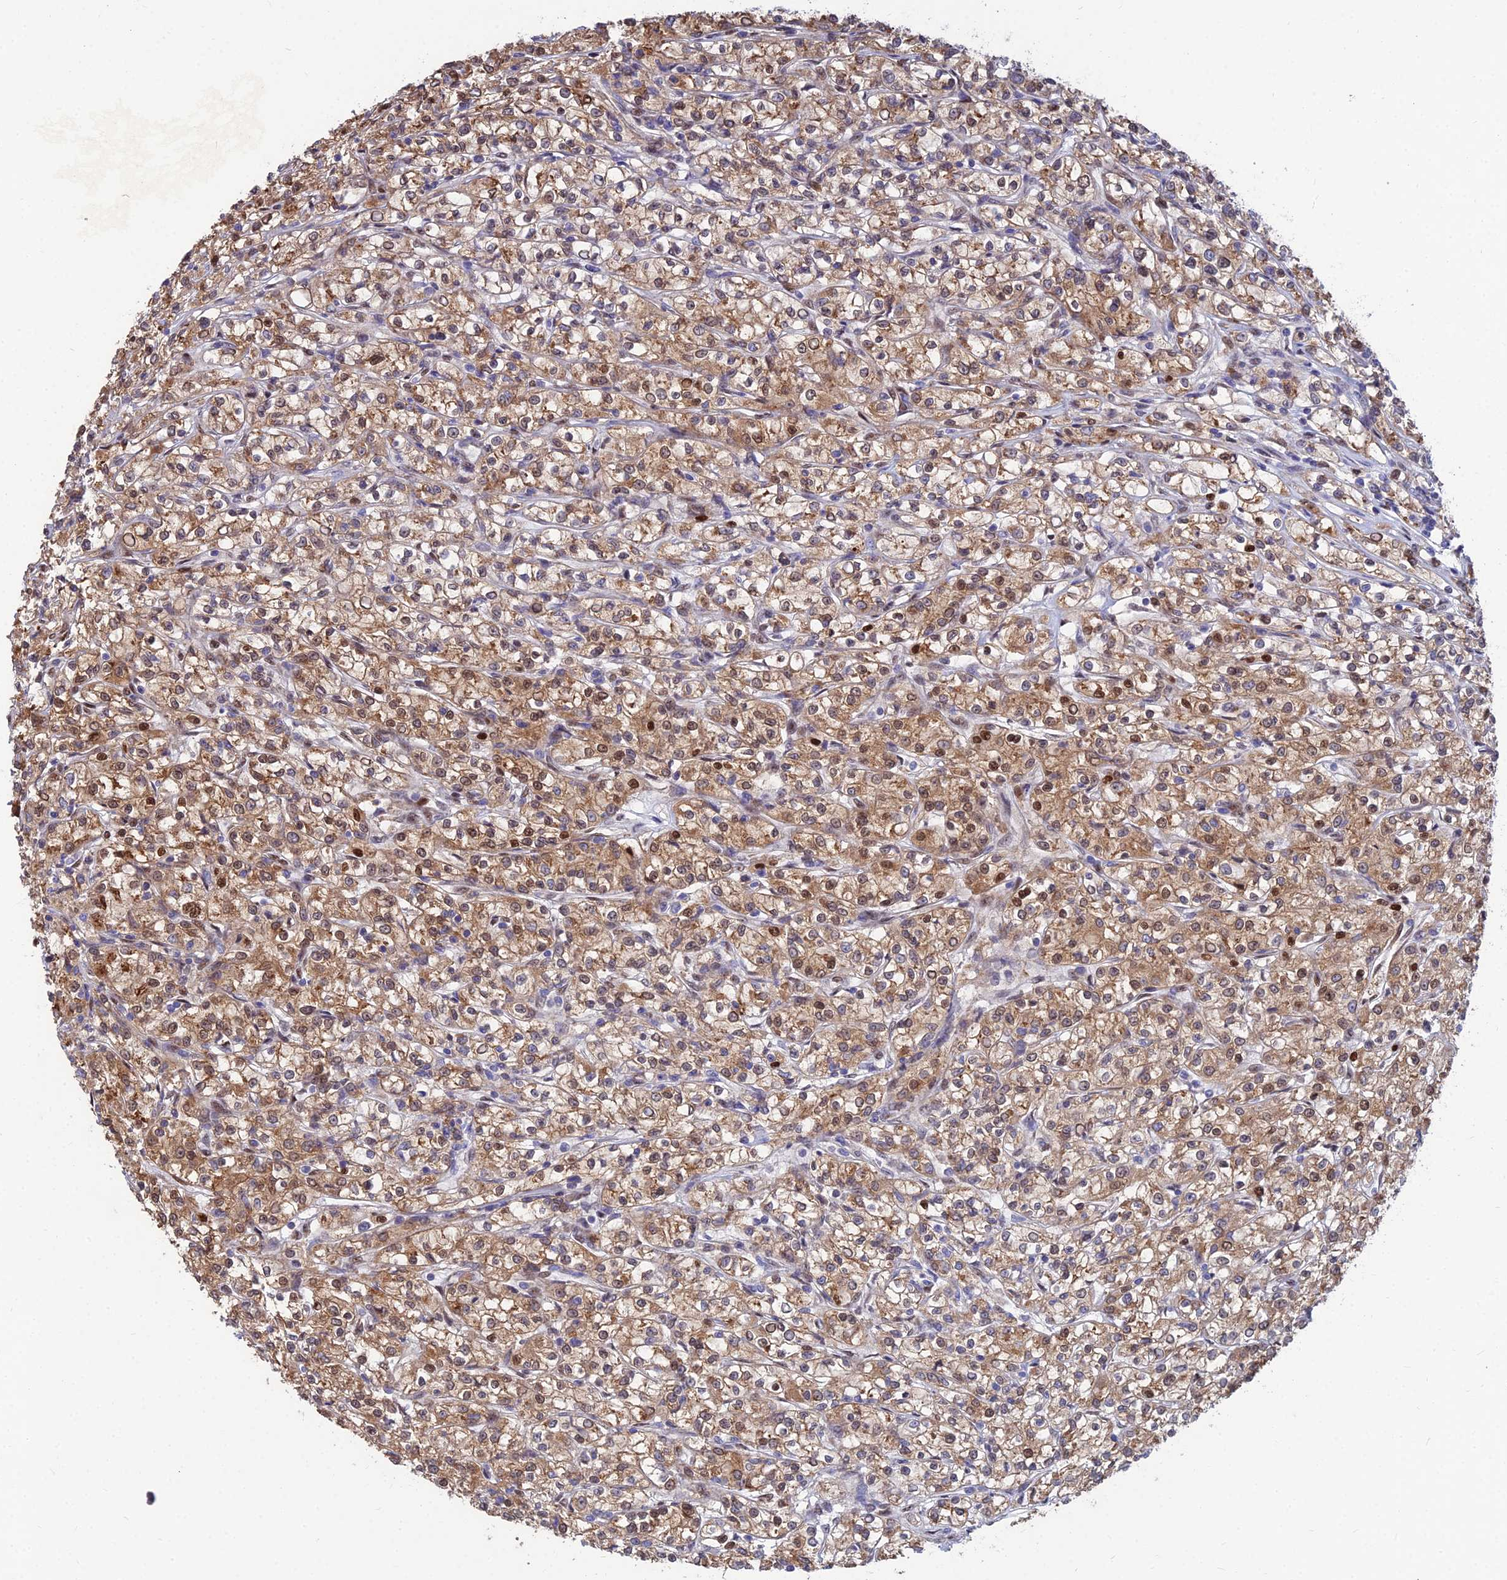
{"staining": {"intensity": "moderate", "quantity": ">75%", "location": "cytoplasmic/membranous,nuclear"}, "tissue": "renal cancer", "cell_type": "Tumor cells", "image_type": "cancer", "snomed": [{"axis": "morphology", "description": "Adenocarcinoma, NOS"}, {"axis": "topography", "description": "Kidney"}], "caption": "Protein expression analysis of human renal cancer (adenocarcinoma) reveals moderate cytoplasmic/membranous and nuclear expression in about >75% of tumor cells. The protein of interest is shown in brown color, while the nuclei are stained blue.", "gene": "DNPEP", "patient": {"sex": "female", "age": 59}}